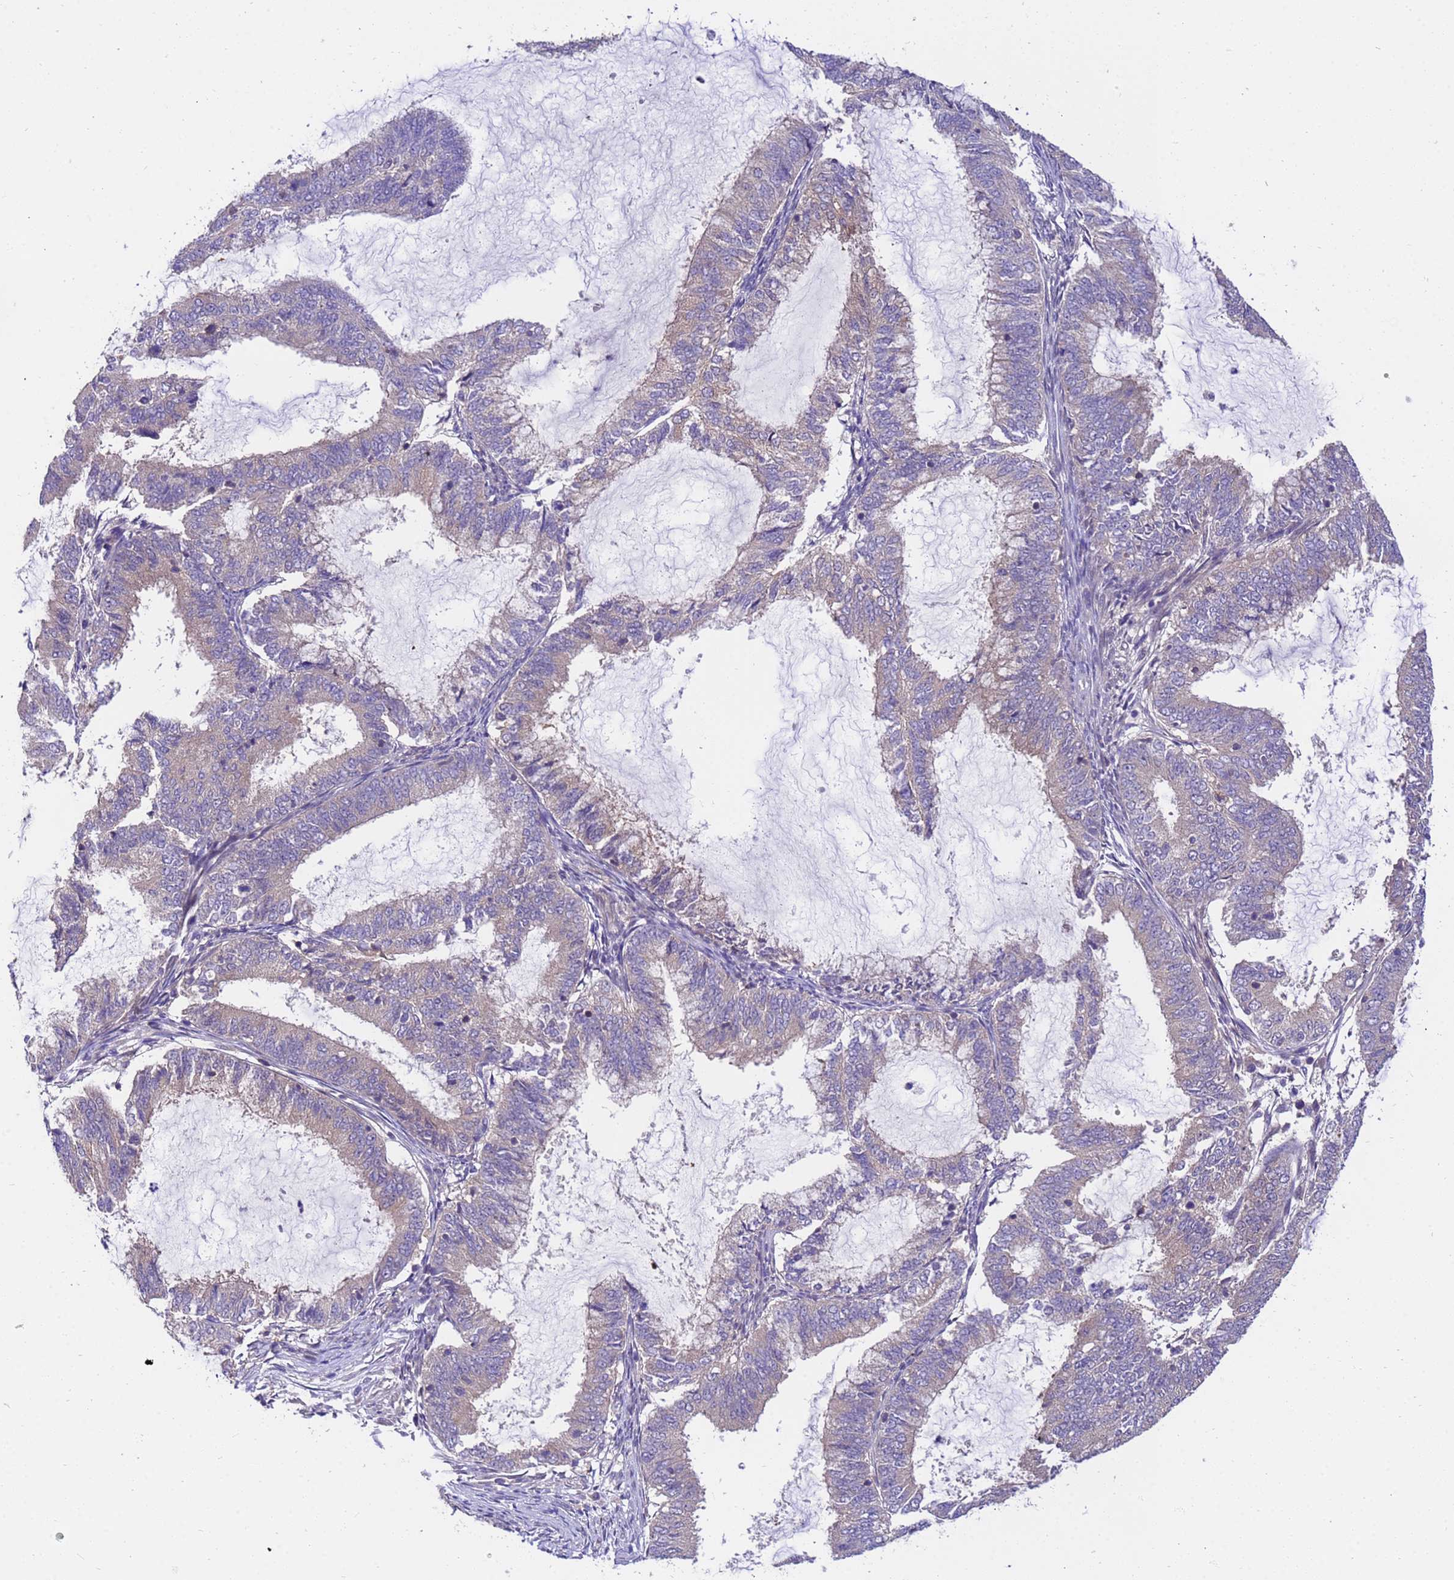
{"staining": {"intensity": "weak", "quantity": "<25%", "location": "cytoplasmic/membranous"}, "tissue": "endometrial cancer", "cell_type": "Tumor cells", "image_type": "cancer", "snomed": [{"axis": "morphology", "description": "Adenocarcinoma, NOS"}, {"axis": "topography", "description": "Endometrium"}], "caption": "An image of human adenocarcinoma (endometrial) is negative for staining in tumor cells.", "gene": "GET3", "patient": {"sex": "female", "age": 51}}